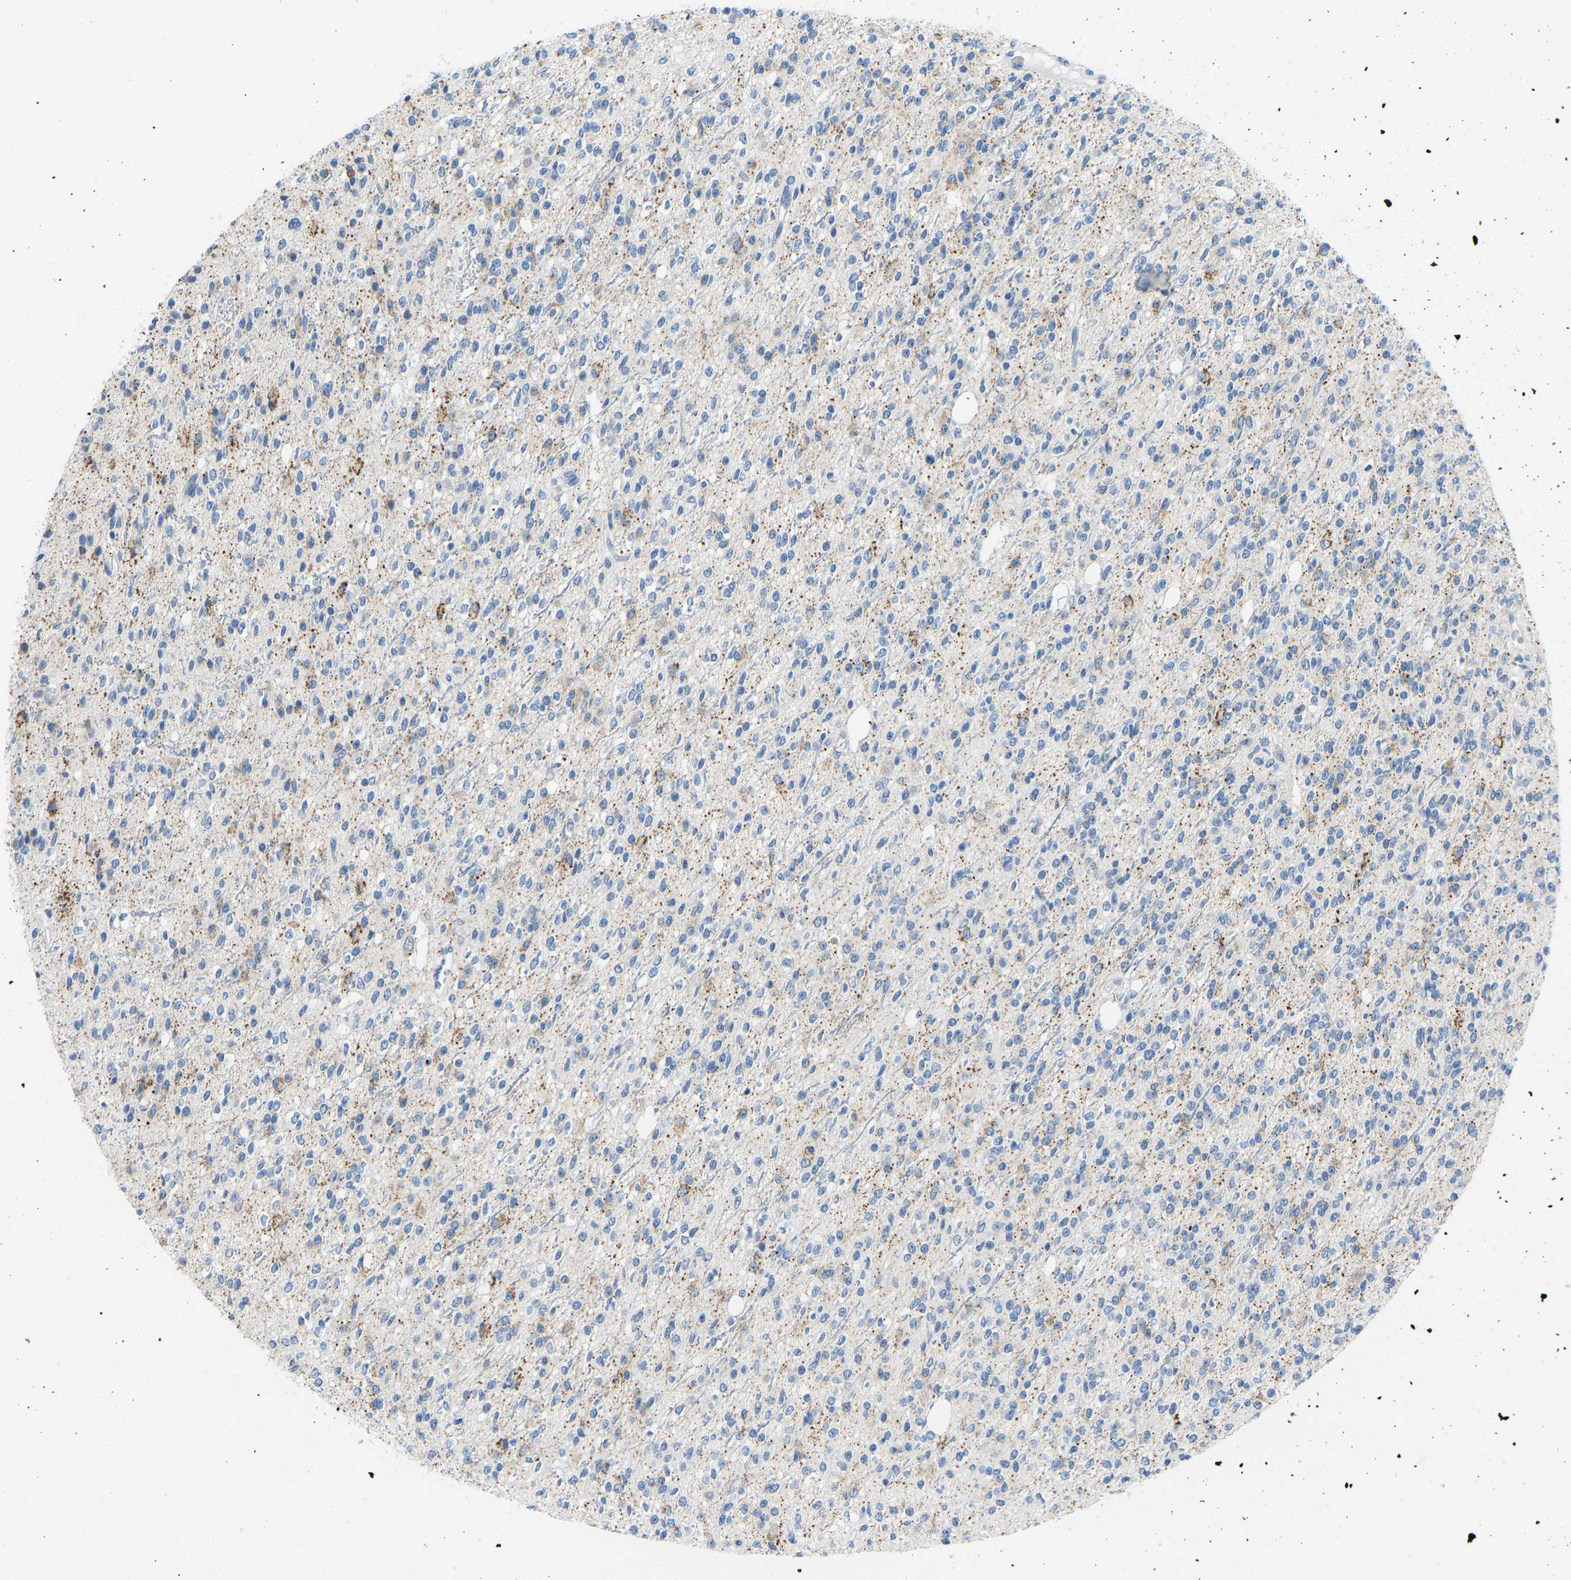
{"staining": {"intensity": "weak", "quantity": "<25%", "location": "cytoplasmic/membranous"}, "tissue": "glioma", "cell_type": "Tumor cells", "image_type": "cancer", "snomed": [{"axis": "morphology", "description": "Glioma, malignant, High grade"}, {"axis": "topography", "description": "Brain"}], "caption": "Tumor cells are negative for brown protein staining in glioma.", "gene": "VRK1", "patient": {"sex": "male", "age": 34}}